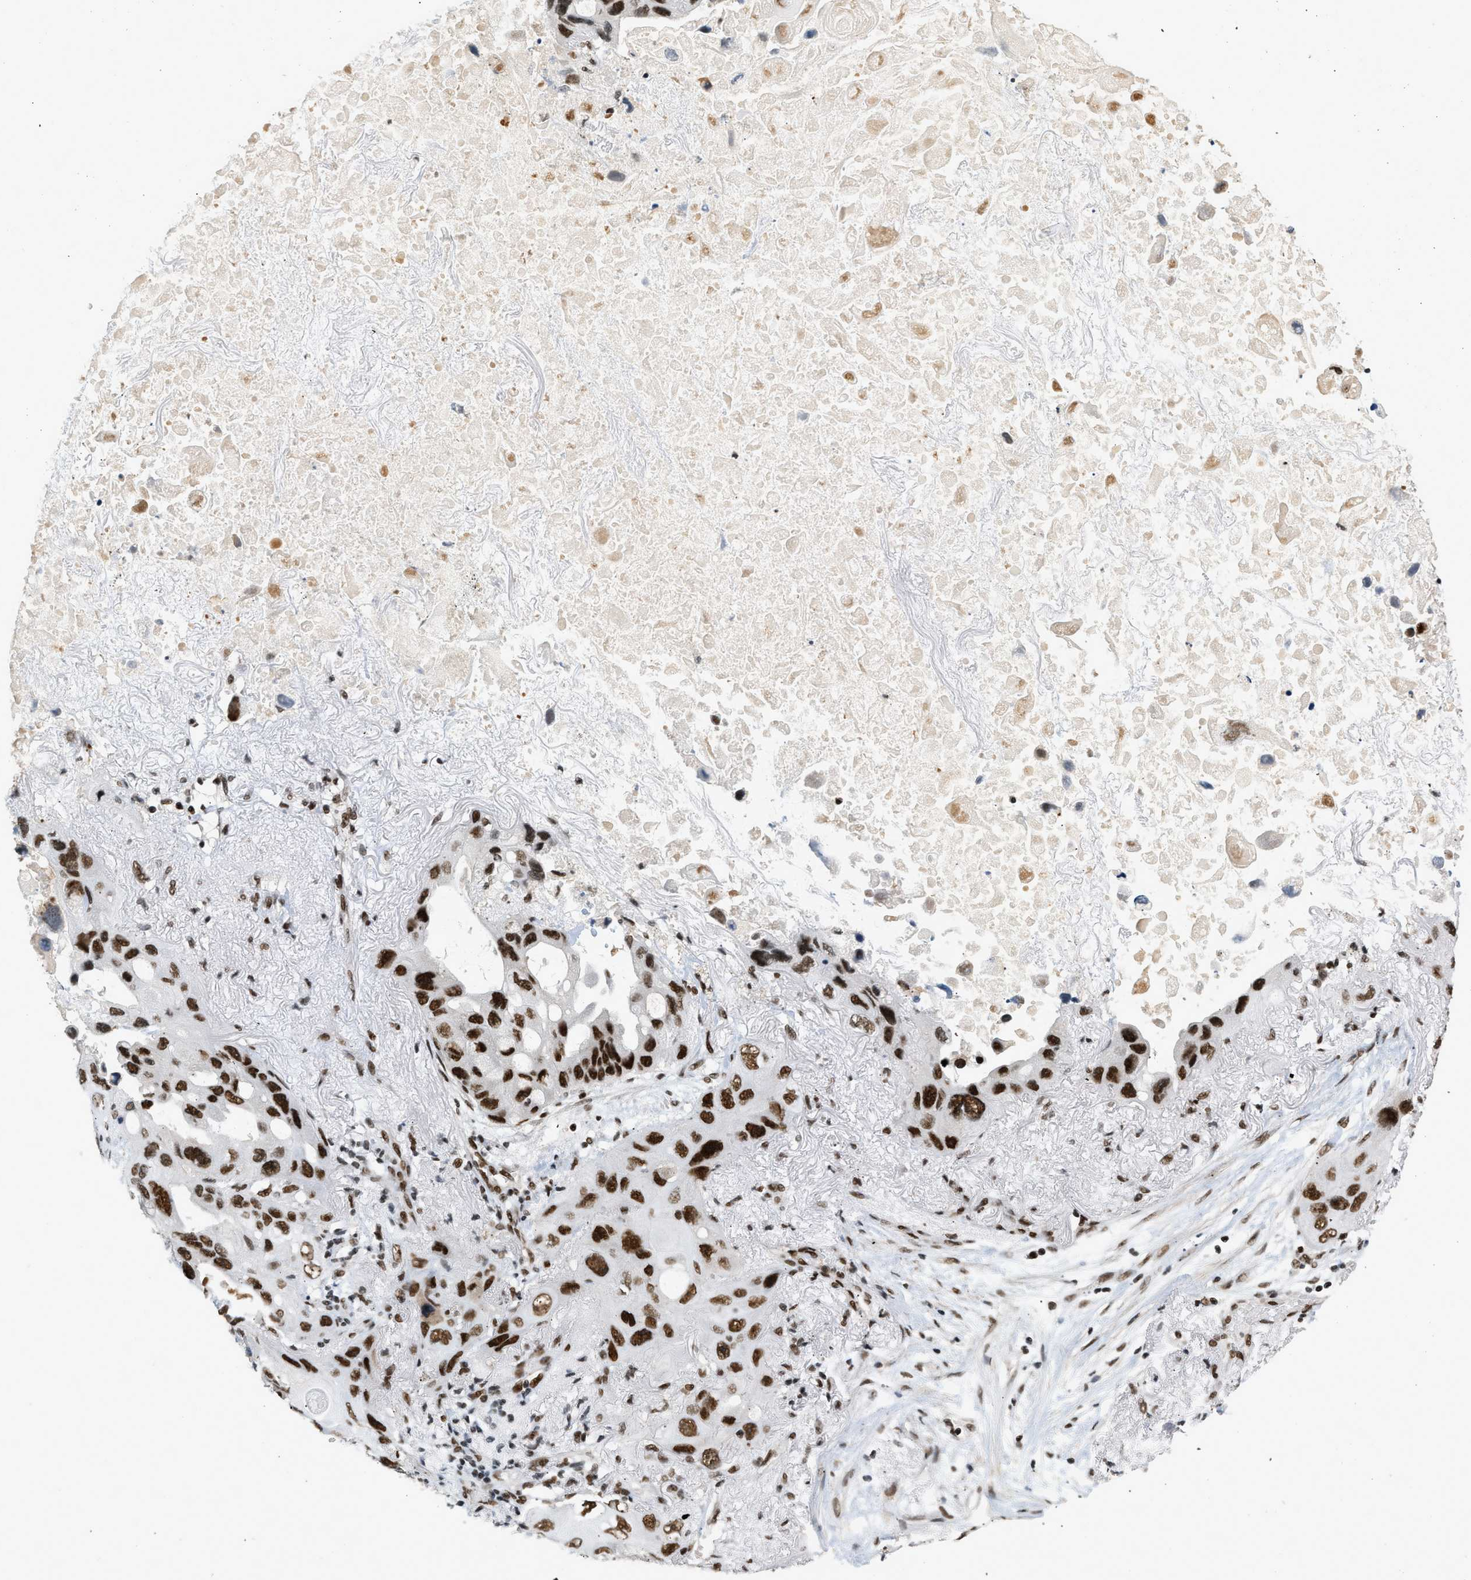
{"staining": {"intensity": "strong", "quantity": ">75%", "location": "nuclear"}, "tissue": "lung cancer", "cell_type": "Tumor cells", "image_type": "cancer", "snomed": [{"axis": "morphology", "description": "Squamous cell carcinoma, NOS"}, {"axis": "topography", "description": "Lung"}], "caption": "A micrograph showing strong nuclear expression in approximately >75% of tumor cells in lung cancer, as visualized by brown immunohistochemical staining.", "gene": "SMARCB1", "patient": {"sex": "female", "age": 73}}